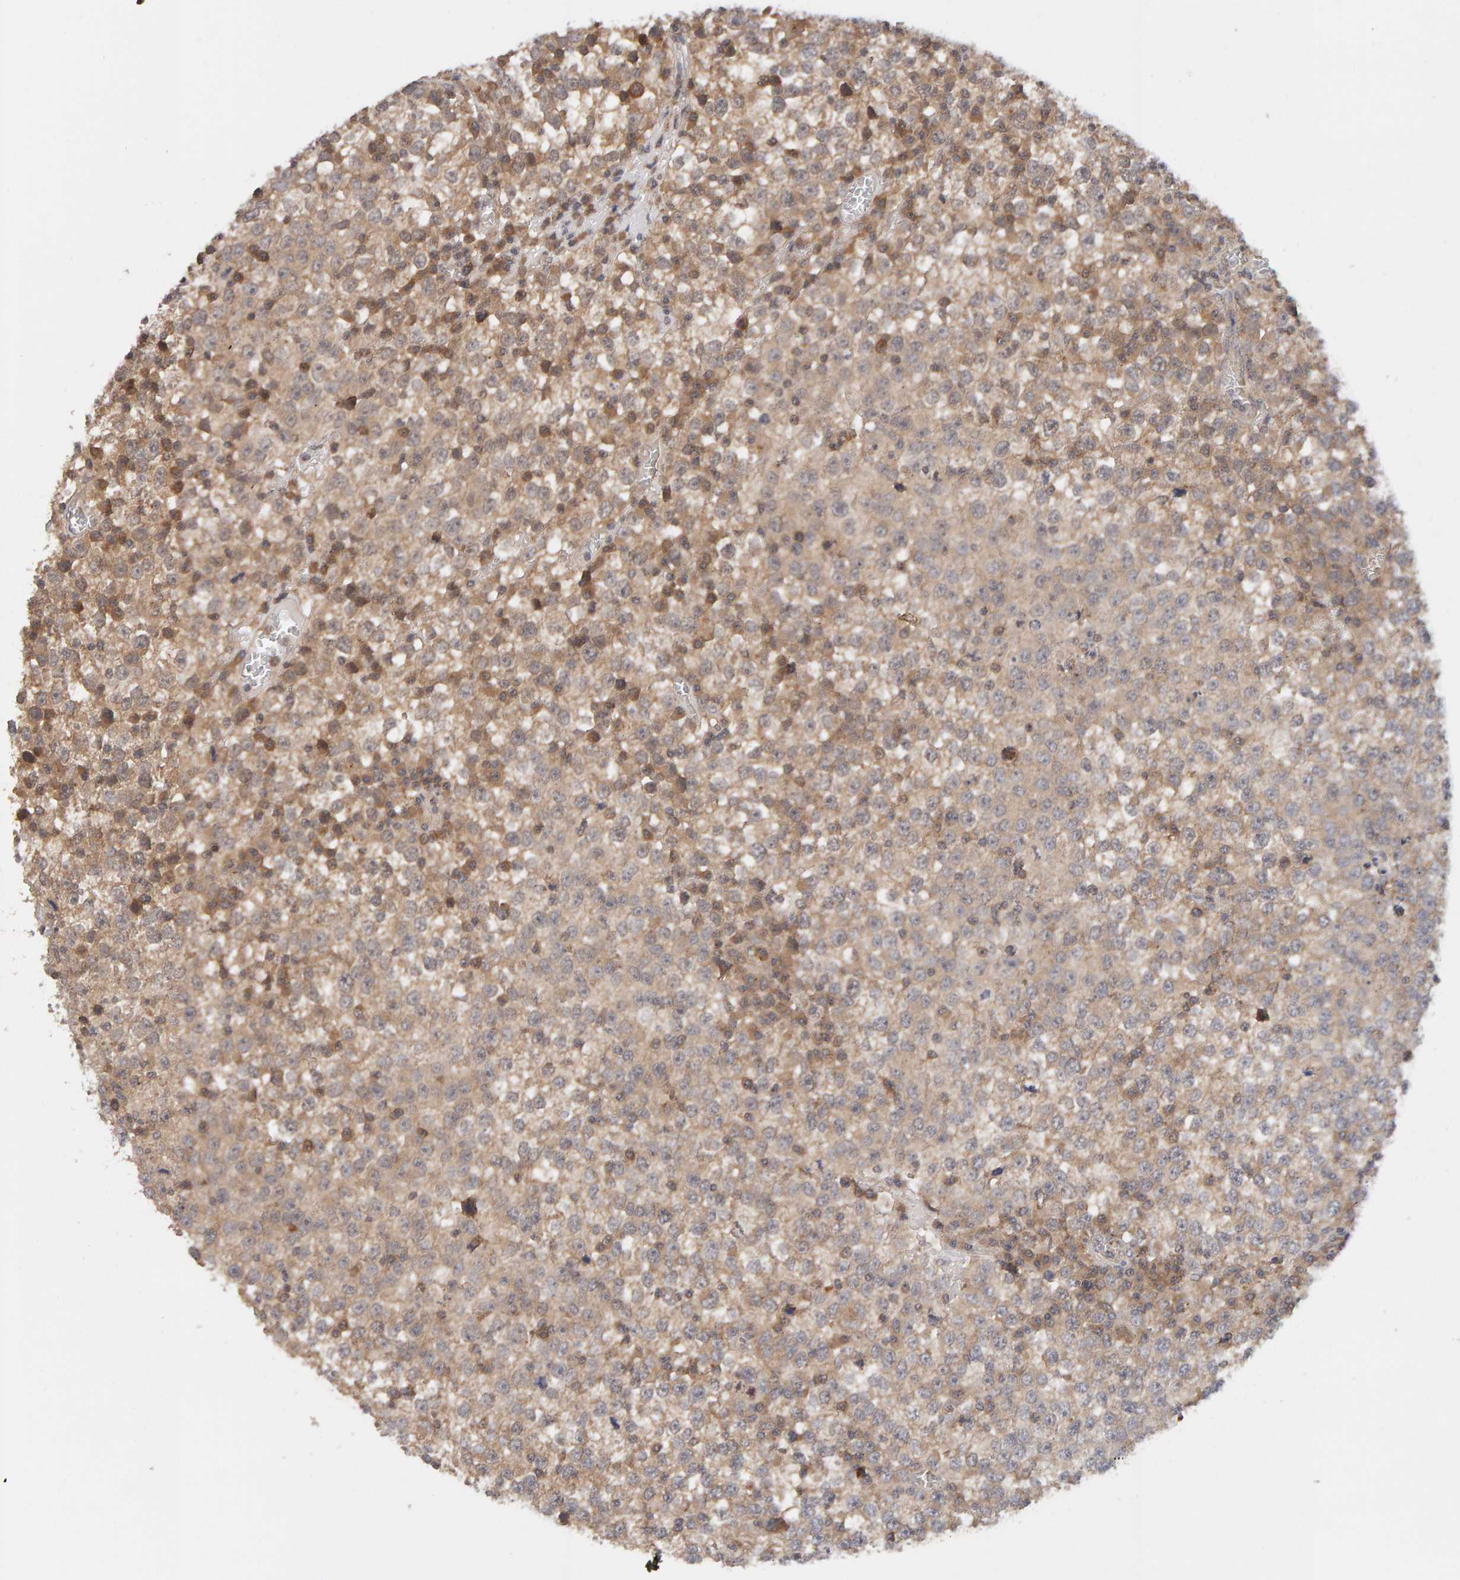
{"staining": {"intensity": "weak", "quantity": "<25%", "location": "cytoplasmic/membranous"}, "tissue": "testis cancer", "cell_type": "Tumor cells", "image_type": "cancer", "snomed": [{"axis": "morphology", "description": "Seminoma, NOS"}, {"axis": "topography", "description": "Testis"}], "caption": "Histopathology image shows no protein positivity in tumor cells of testis seminoma tissue.", "gene": "DNAJC7", "patient": {"sex": "male", "age": 65}}